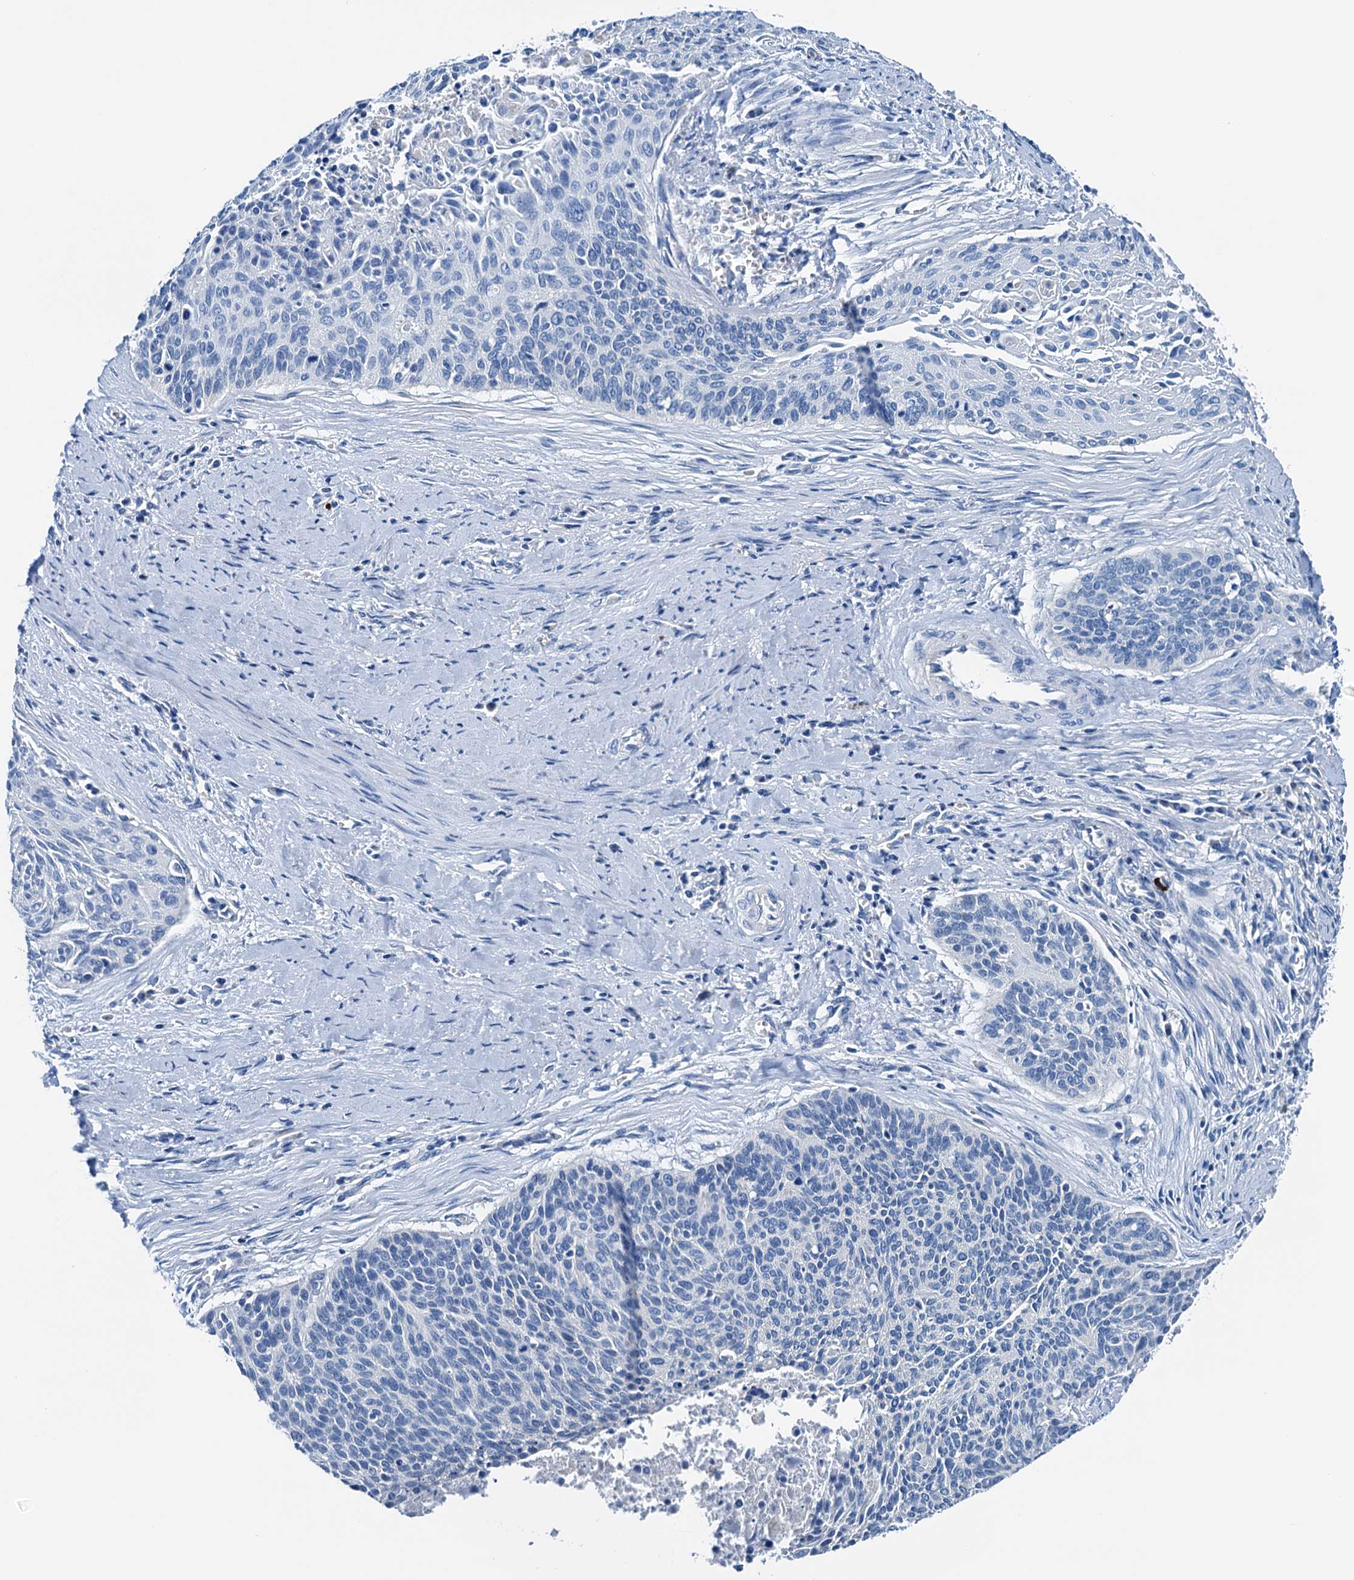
{"staining": {"intensity": "negative", "quantity": "none", "location": "none"}, "tissue": "cervical cancer", "cell_type": "Tumor cells", "image_type": "cancer", "snomed": [{"axis": "morphology", "description": "Squamous cell carcinoma, NOS"}, {"axis": "topography", "description": "Cervix"}], "caption": "Tumor cells show no significant protein expression in squamous cell carcinoma (cervical).", "gene": "C1QTNF4", "patient": {"sex": "female", "age": 55}}